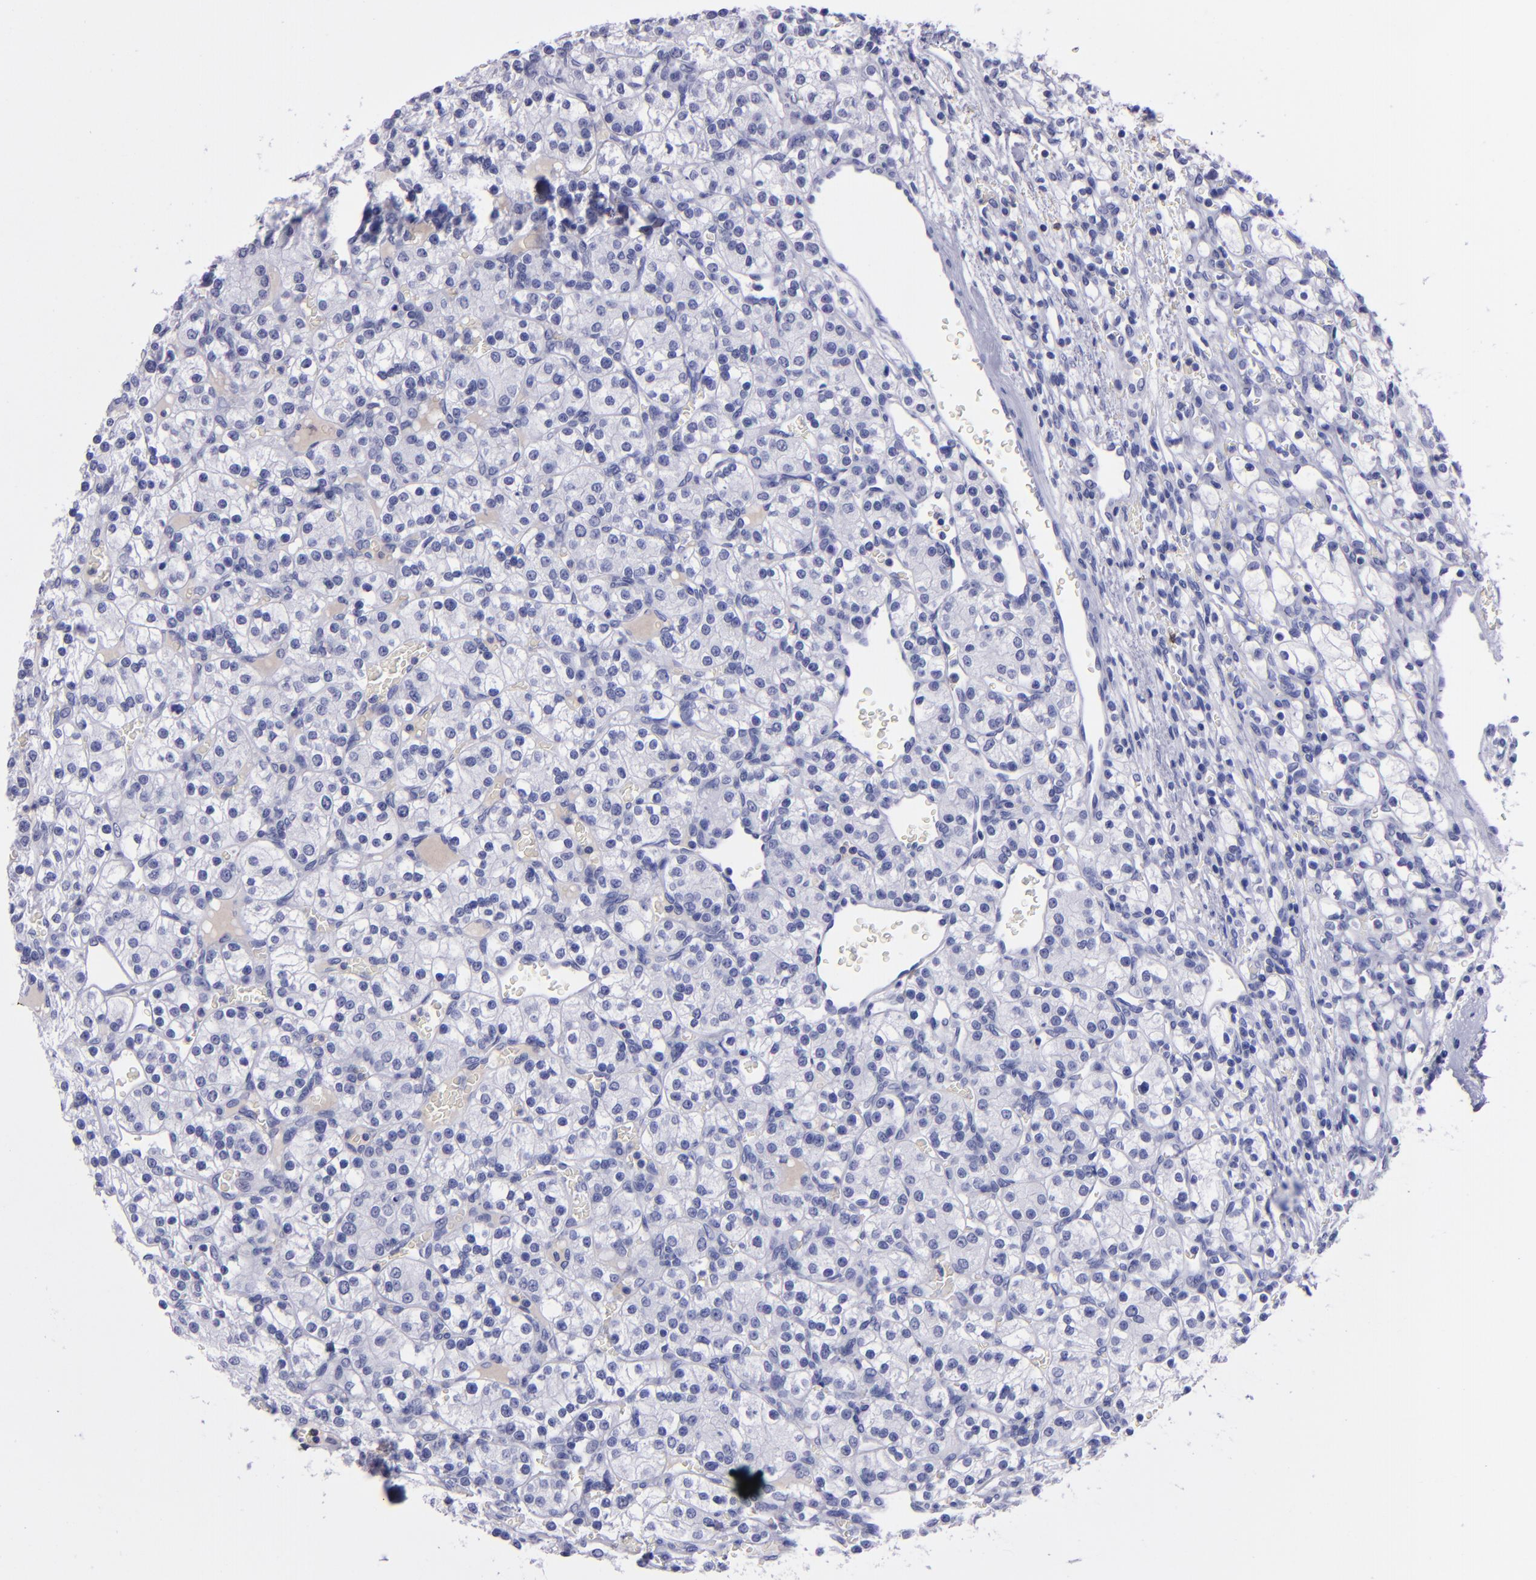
{"staining": {"intensity": "negative", "quantity": "none", "location": "none"}, "tissue": "renal cancer", "cell_type": "Tumor cells", "image_type": "cancer", "snomed": [{"axis": "morphology", "description": "Adenocarcinoma, NOS"}, {"axis": "topography", "description": "Kidney"}], "caption": "This is an IHC photomicrograph of renal cancer (adenocarcinoma). There is no expression in tumor cells.", "gene": "CD37", "patient": {"sex": "female", "age": 62}}